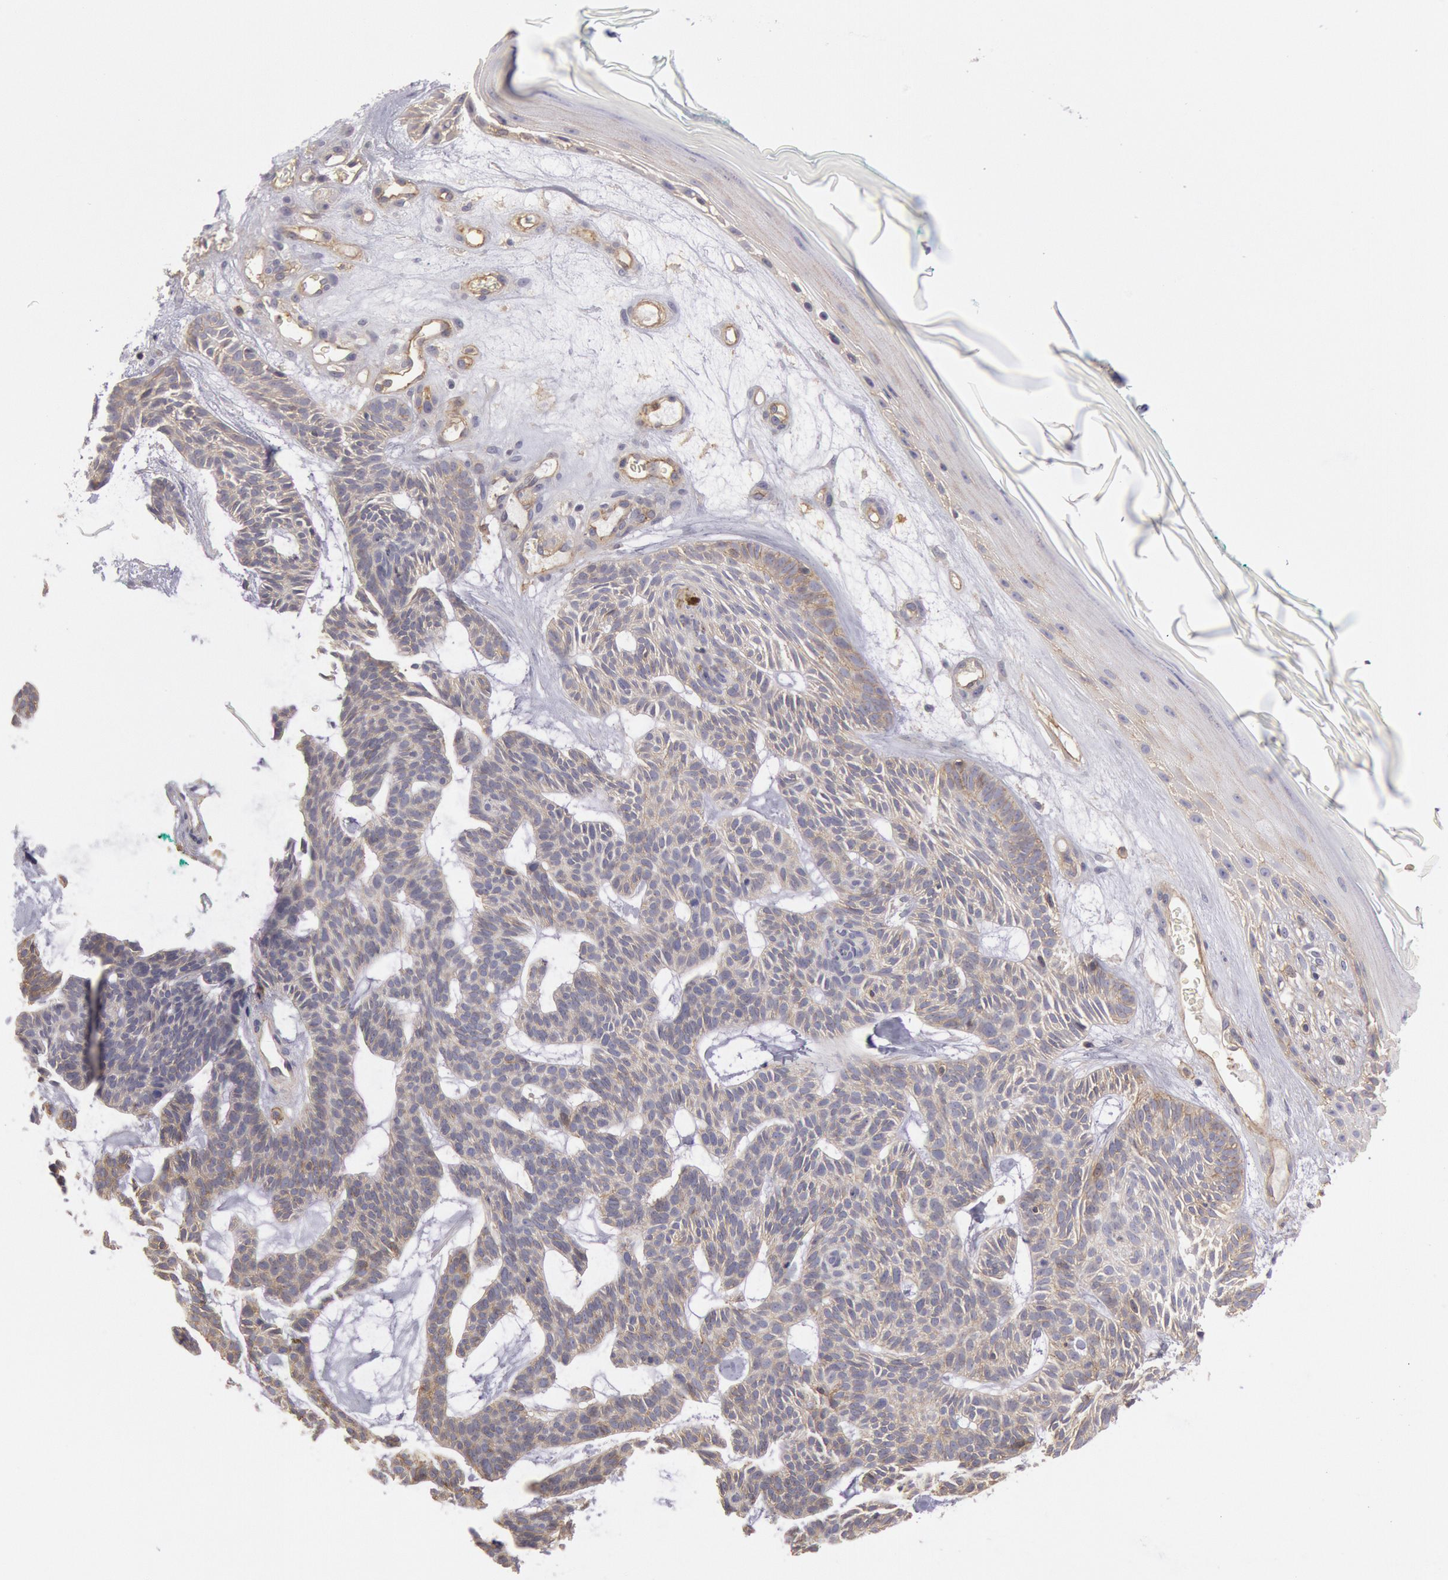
{"staining": {"intensity": "weak", "quantity": ">75%", "location": "cytoplasmic/membranous"}, "tissue": "skin cancer", "cell_type": "Tumor cells", "image_type": "cancer", "snomed": [{"axis": "morphology", "description": "Basal cell carcinoma"}, {"axis": "topography", "description": "Skin"}], "caption": "Brown immunohistochemical staining in basal cell carcinoma (skin) exhibits weak cytoplasmic/membranous expression in about >75% of tumor cells.", "gene": "SNAP23", "patient": {"sex": "male", "age": 75}}